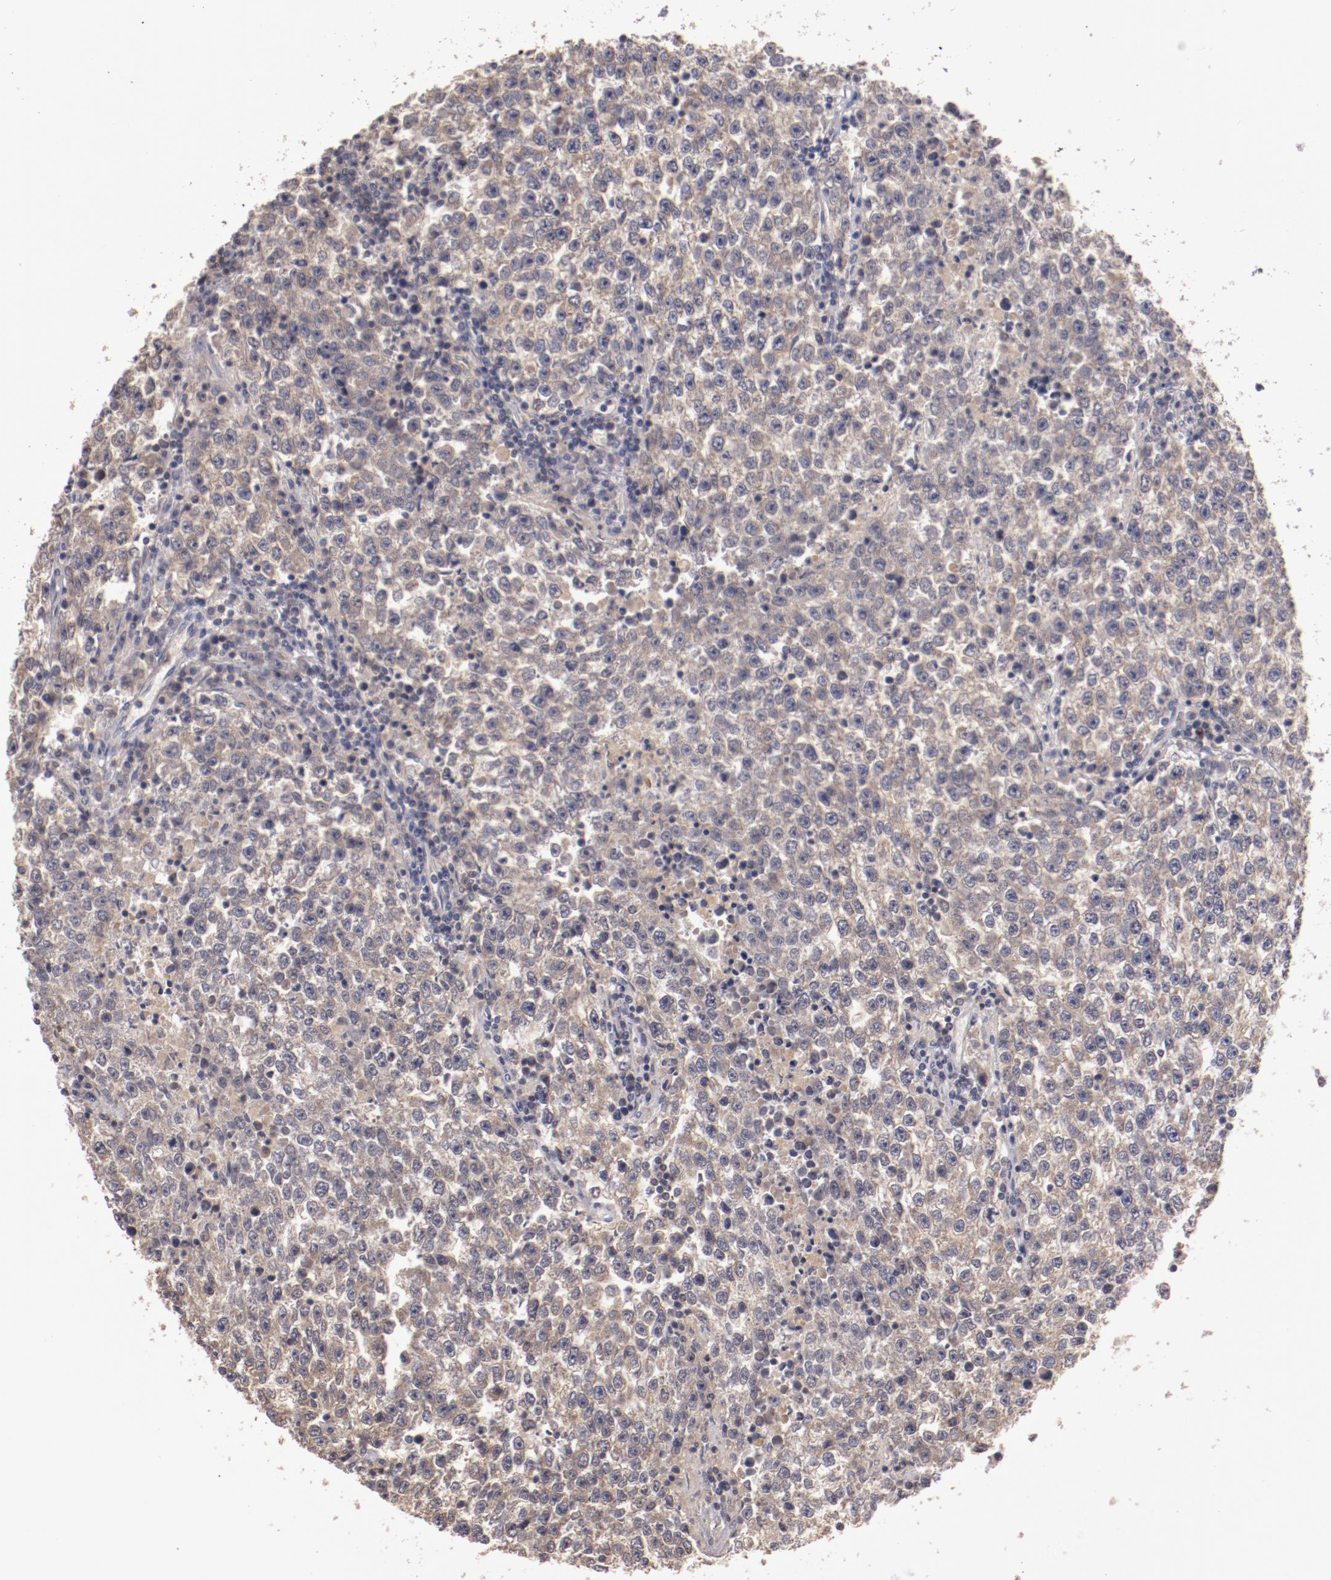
{"staining": {"intensity": "negative", "quantity": "none", "location": "none"}, "tissue": "testis cancer", "cell_type": "Tumor cells", "image_type": "cancer", "snomed": [{"axis": "morphology", "description": "Seminoma, NOS"}, {"axis": "topography", "description": "Testis"}], "caption": "Image shows no significant protein expression in tumor cells of testis seminoma.", "gene": "MBL2", "patient": {"sex": "male", "age": 36}}